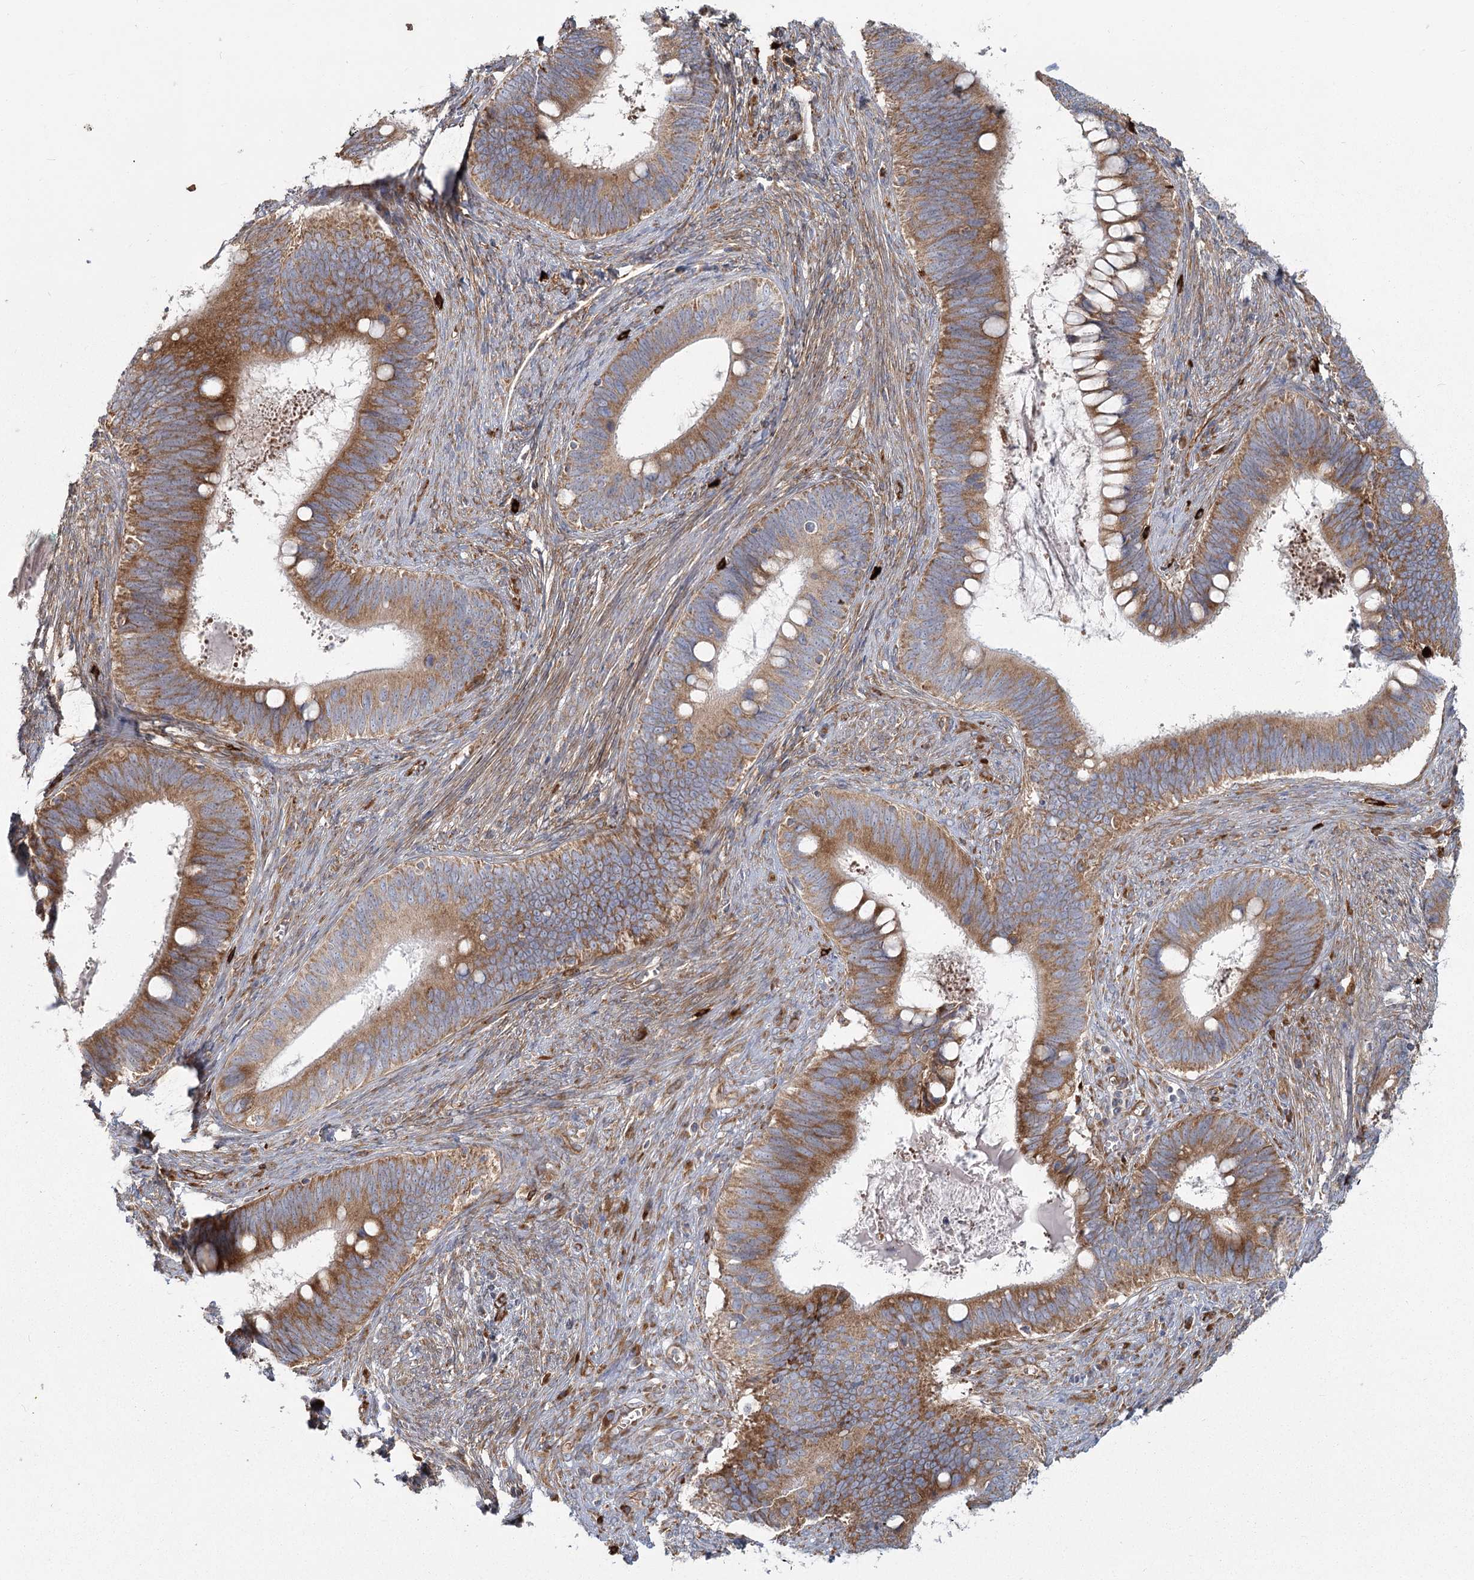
{"staining": {"intensity": "moderate", "quantity": ">75%", "location": "cytoplasmic/membranous"}, "tissue": "cervical cancer", "cell_type": "Tumor cells", "image_type": "cancer", "snomed": [{"axis": "morphology", "description": "Adenocarcinoma, NOS"}, {"axis": "topography", "description": "Cervix"}], "caption": "Immunohistochemistry of adenocarcinoma (cervical) shows medium levels of moderate cytoplasmic/membranous staining in approximately >75% of tumor cells.", "gene": "HARS2", "patient": {"sex": "female", "age": 42}}